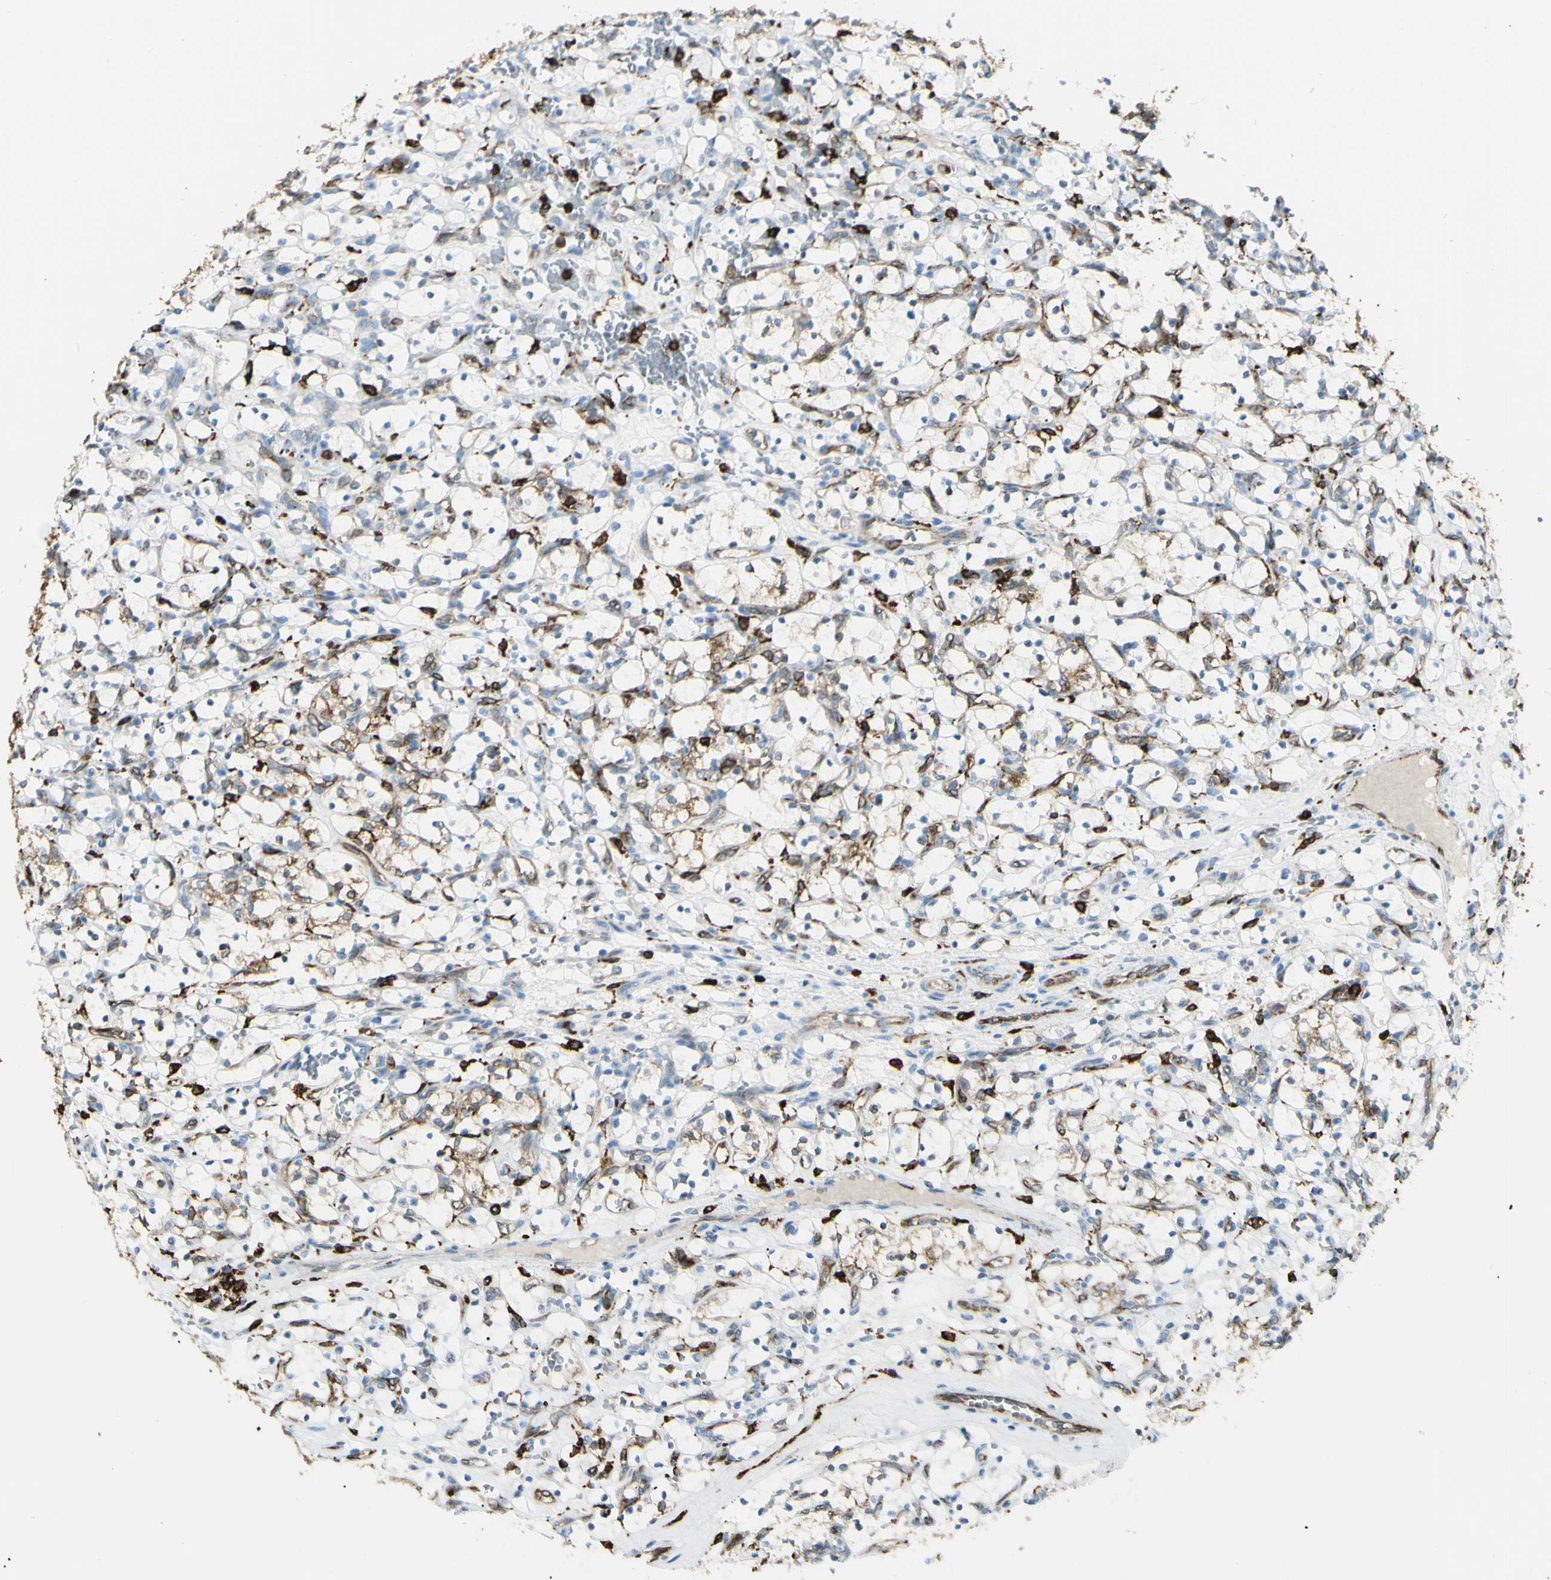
{"staining": {"intensity": "moderate", "quantity": "25%-75%", "location": "cytoplasmic/membranous"}, "tissue": "renal cancer", "cell_type": "Tumor cells", "image_type": "cancer", "snomed": [{"axis": "morphology", "description": "Adenocarcinoma, NOS"}, {"axis": "topography", "description": "Kidney"}], "caption": "Renal cancer stained with a protein marker displays moderate staining in tumor cells.", "gene": "CD74", "patient": {"sex": "female", "age": 69}}